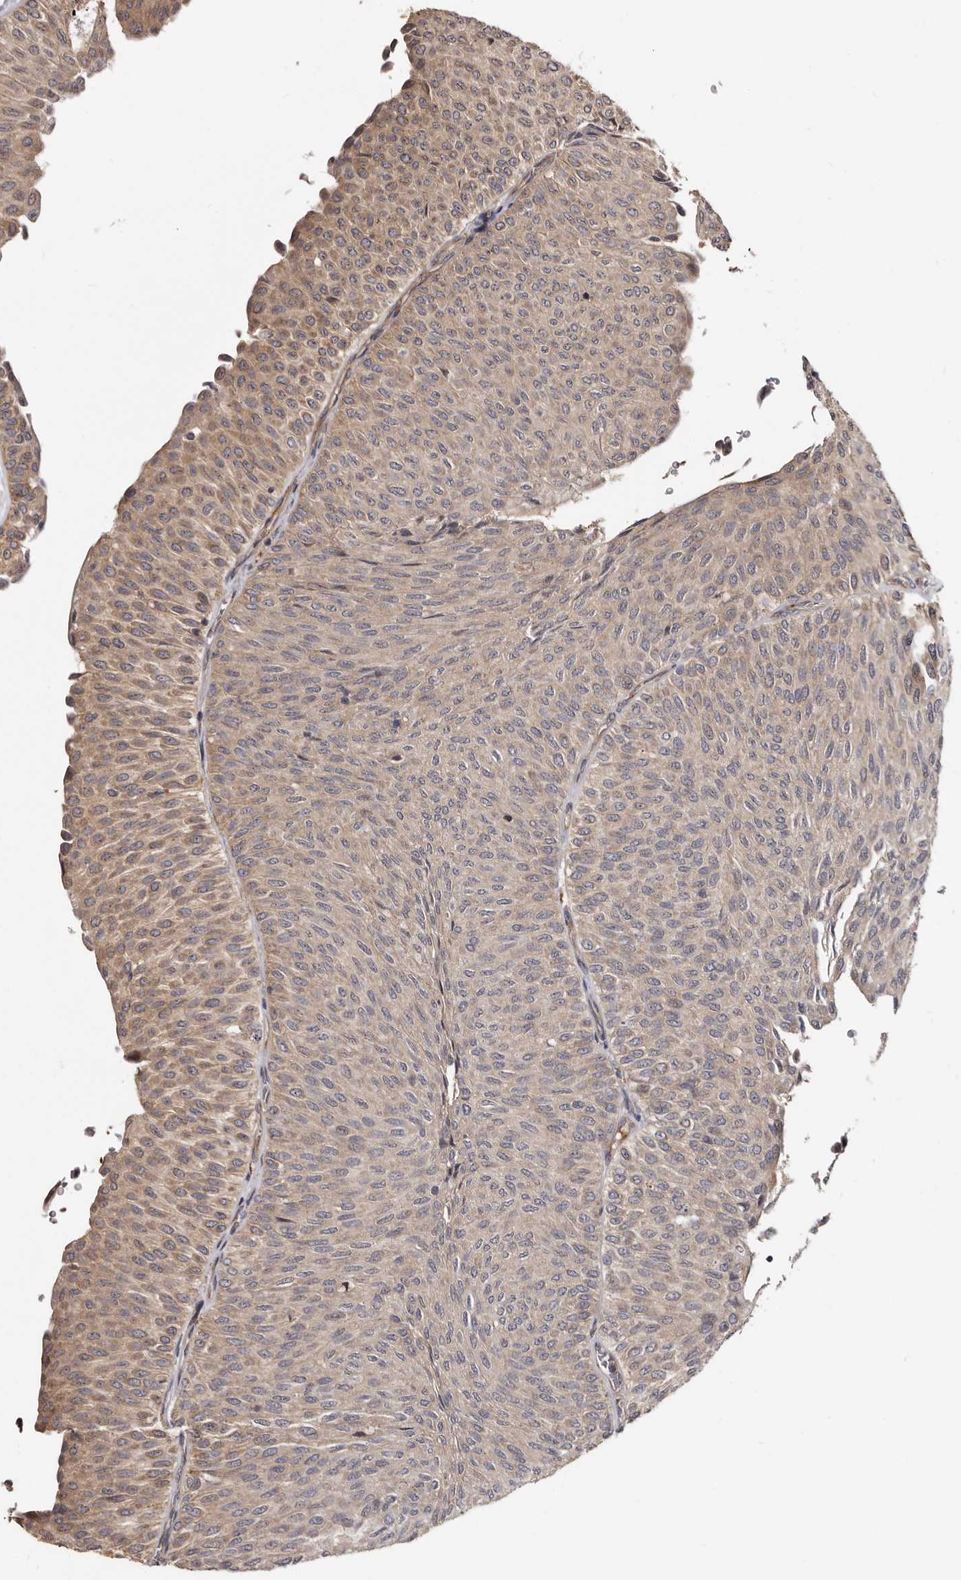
{"staining": {"intensity": "weak", "quantity": ">75%", "location": "cytoplasmic/membranous"}, "tissue": "urothelial cancer", "cell_type": "Tumor cells", "image_type": "cancer", "snomed": [{"axis": "morphology", "description": "Urothelial carcinoma, Low grade"}, {"axis": "topography", "description": "Urinary bladder"}], "caption": "Protein expression analysis of urothelial cancer reveals weak cytoplasmic/membranous positivity in approximately >75% of tumor cells.", "gene": "TBC1D22B", "patient": {"sex": "male", "age": 78}}